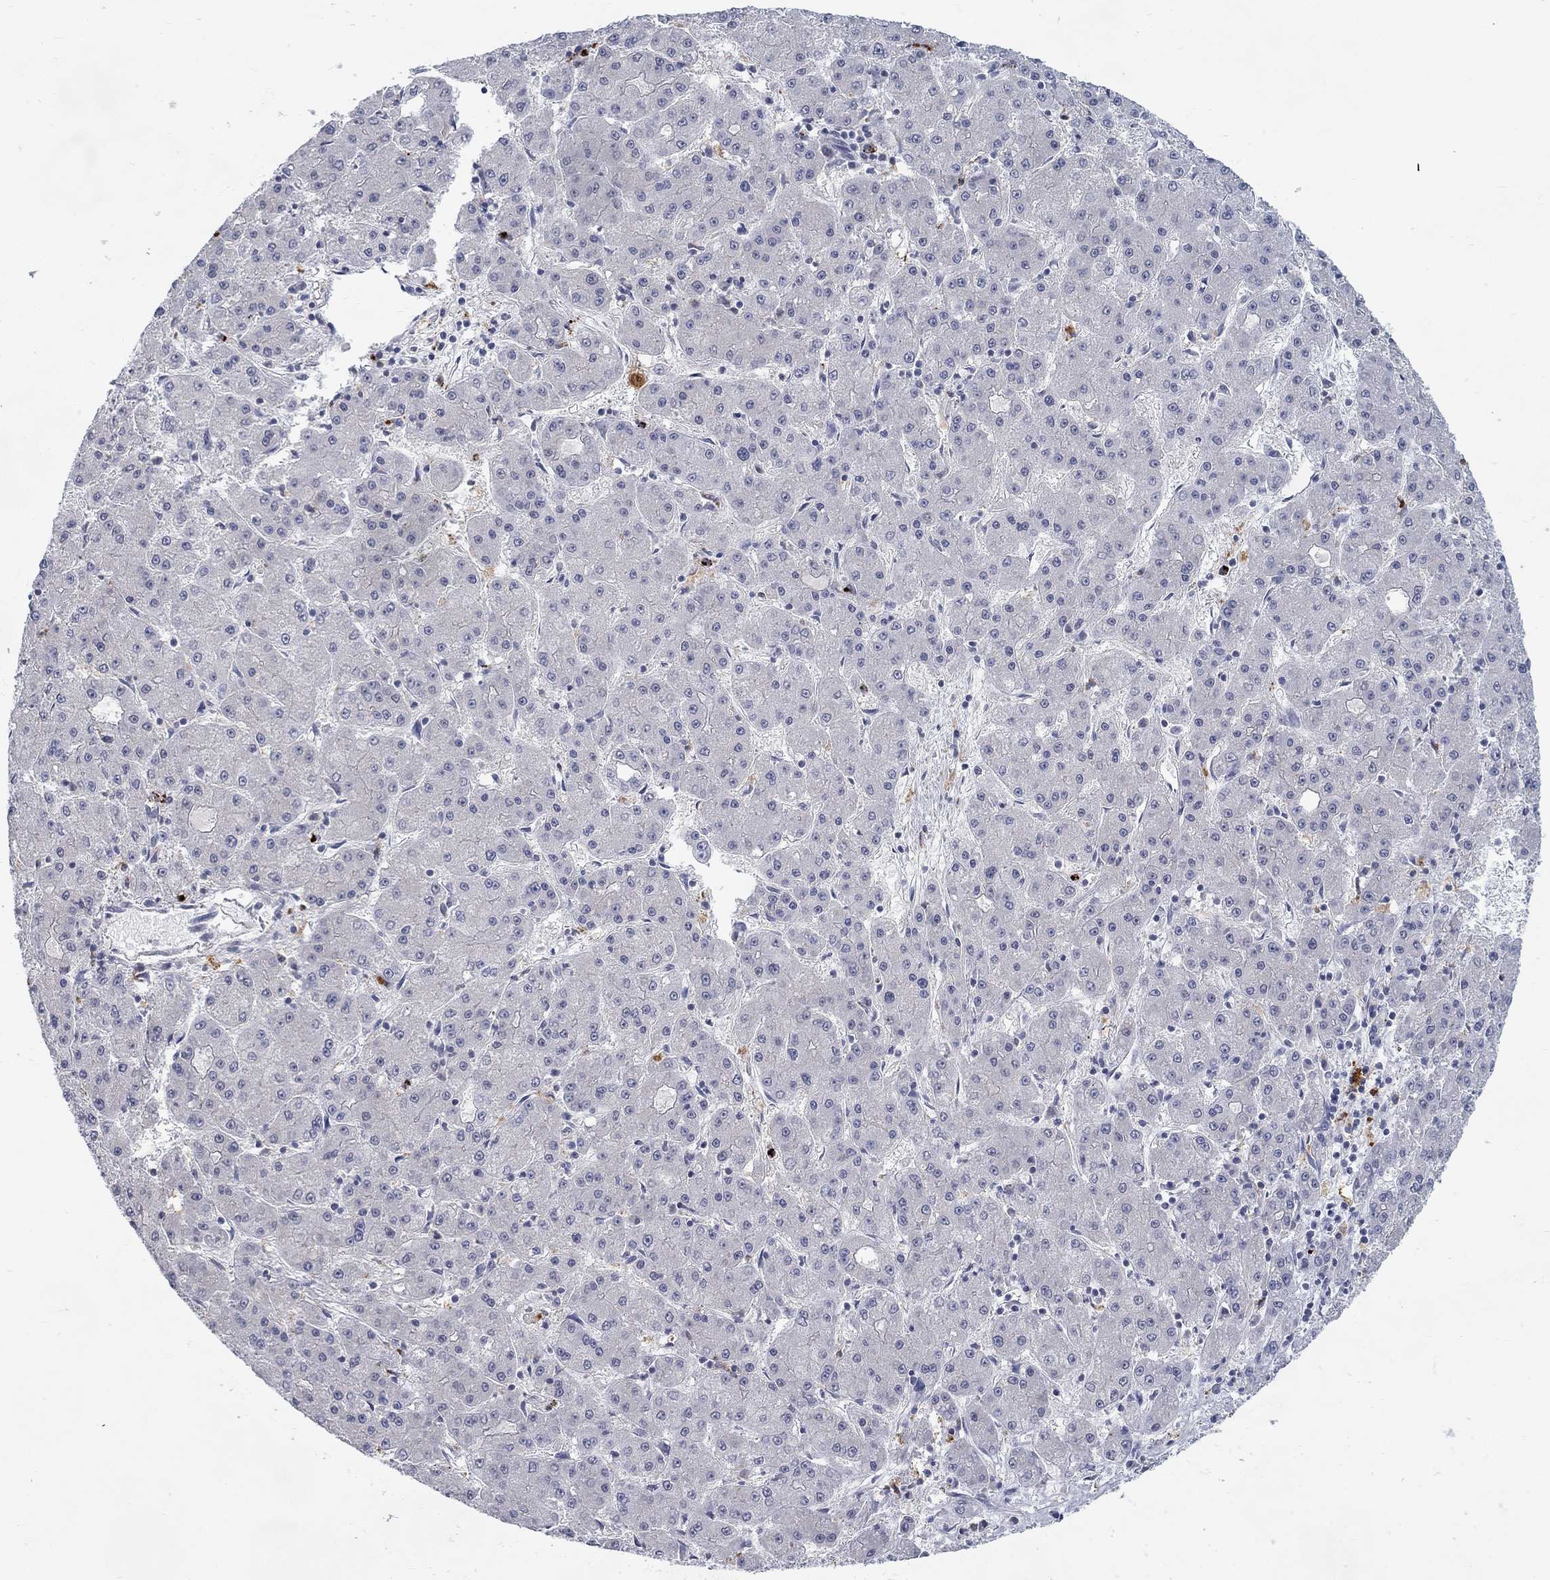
{"staining": {"intensity": "negative", "quantity": "none", "location": "none"}, "tissue": "liver cancer", "cell_type": "Tumor cells", "image_type": "cancer", "snomed": [{"axis": "morphology", "description": "Carcinoma, Hepatocellular, NOS"}, {"axis": "topography", "description": "Liver"}], "caption": "High magnification brightfield microscopy of hepatocellular carcinoma (liver) stained with DAB (3,3'-diaminobenzidine) (brown) and counterstained with hematoxylin (blue): tumor cells show no significant staining. Brightfield microscopy of immunohistochemistry (IHC) stained with DAB (brown) and hematoxylin (blue), captured at high magnification.", "gene": "MTSS2", "patient": {"sex": "male", "age": 73}}